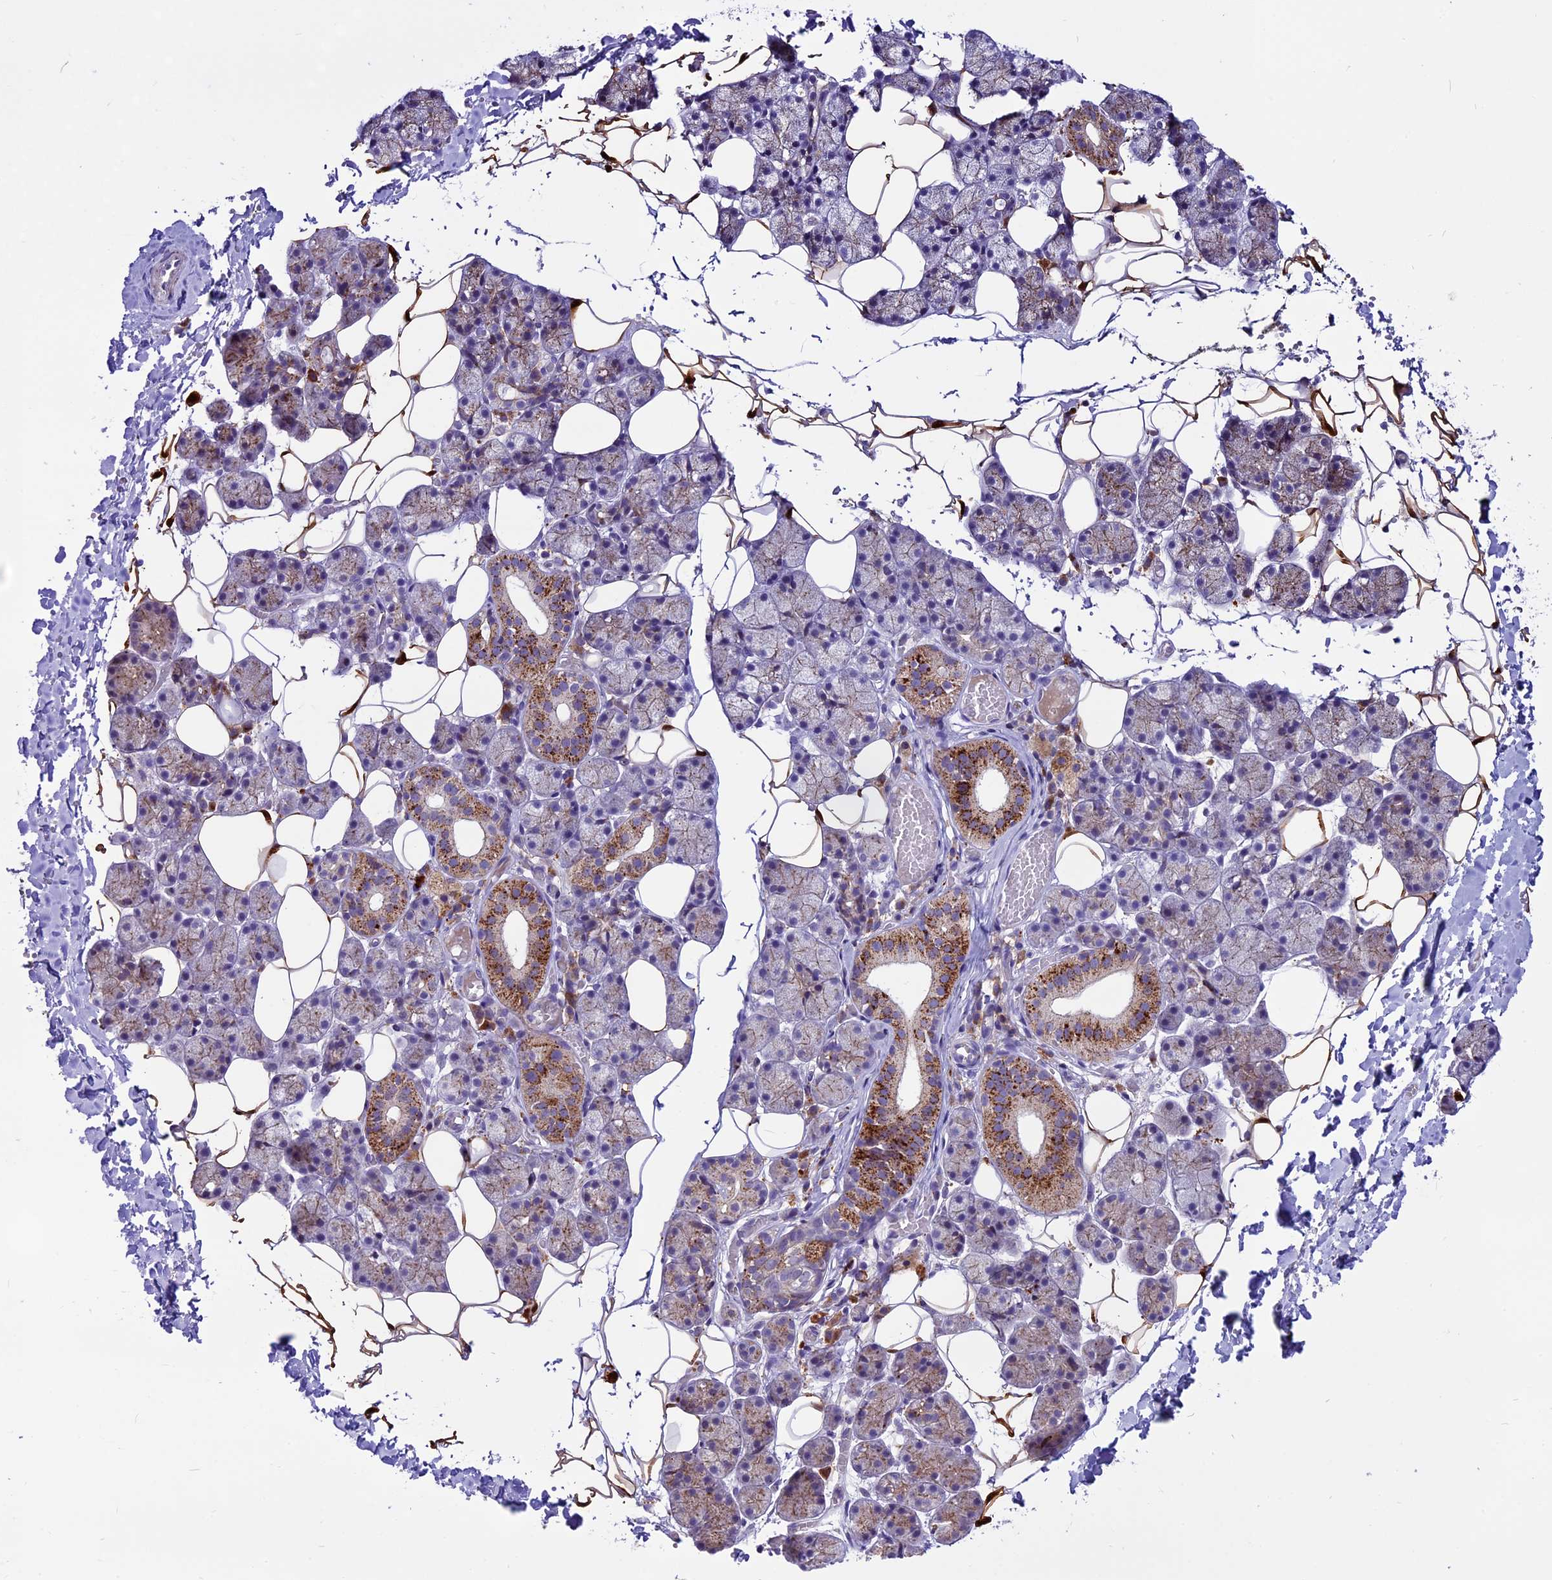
{"staining": {"intensity": "strong", "quantity": "<25%", "location": "cytoplasmic/membranous"}, "tissue": "salivary gland", "cell_type": "Glandular cells", "image_type": "normal", "snomed": [{"axis": "morphology", "description": "Normal tissue, NOS"}, {"axis": "topography", "description": "Salivary gland"}], "caption": "Human salivary gland stained with a brown dye exhibits strong cytoplasmic/membranous positive staining in about <25% of glandular cells.", "gene": "THRSP", "patient": {"sex": "female", "age": 33}}